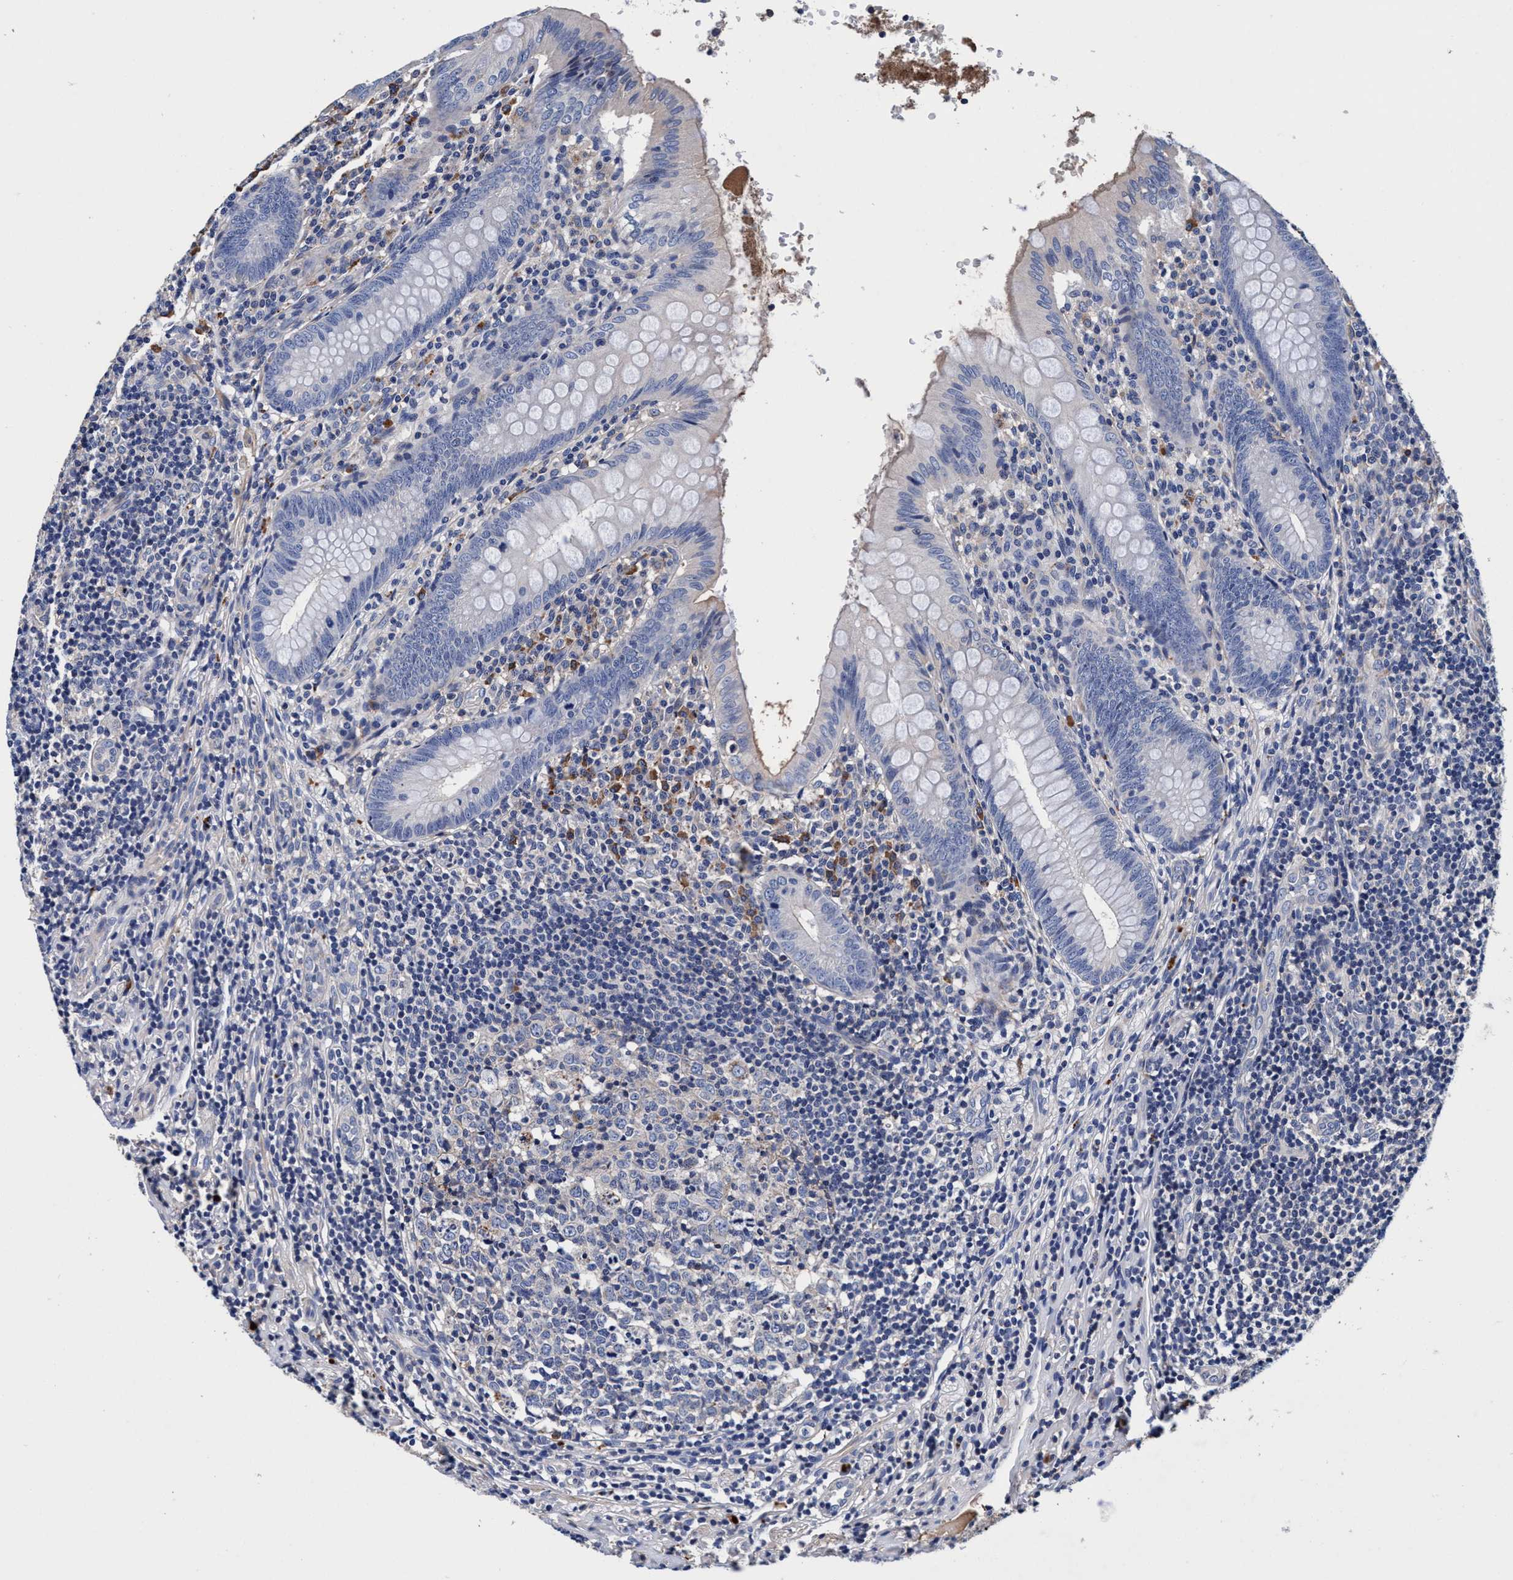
{"staining": {"intensity": "weak", "quantity": "<25%", "location": "cytoplasmic/membranous"}, "tissue": "appendix", "cell_type": "Glandular cells", "image_type": "normal", "snomed": [{"axis": "morphology", "description": "Normal tissue, NOS"}, {"axis": "topography", "description": "Appendix"}], "caption": "An immunohistochemistry histopathology image of normal appendix is shown. There is no staining in glandular cells of appendix.", "gene": "RNF208", "patient": {"sex": "male", "age": 8}}